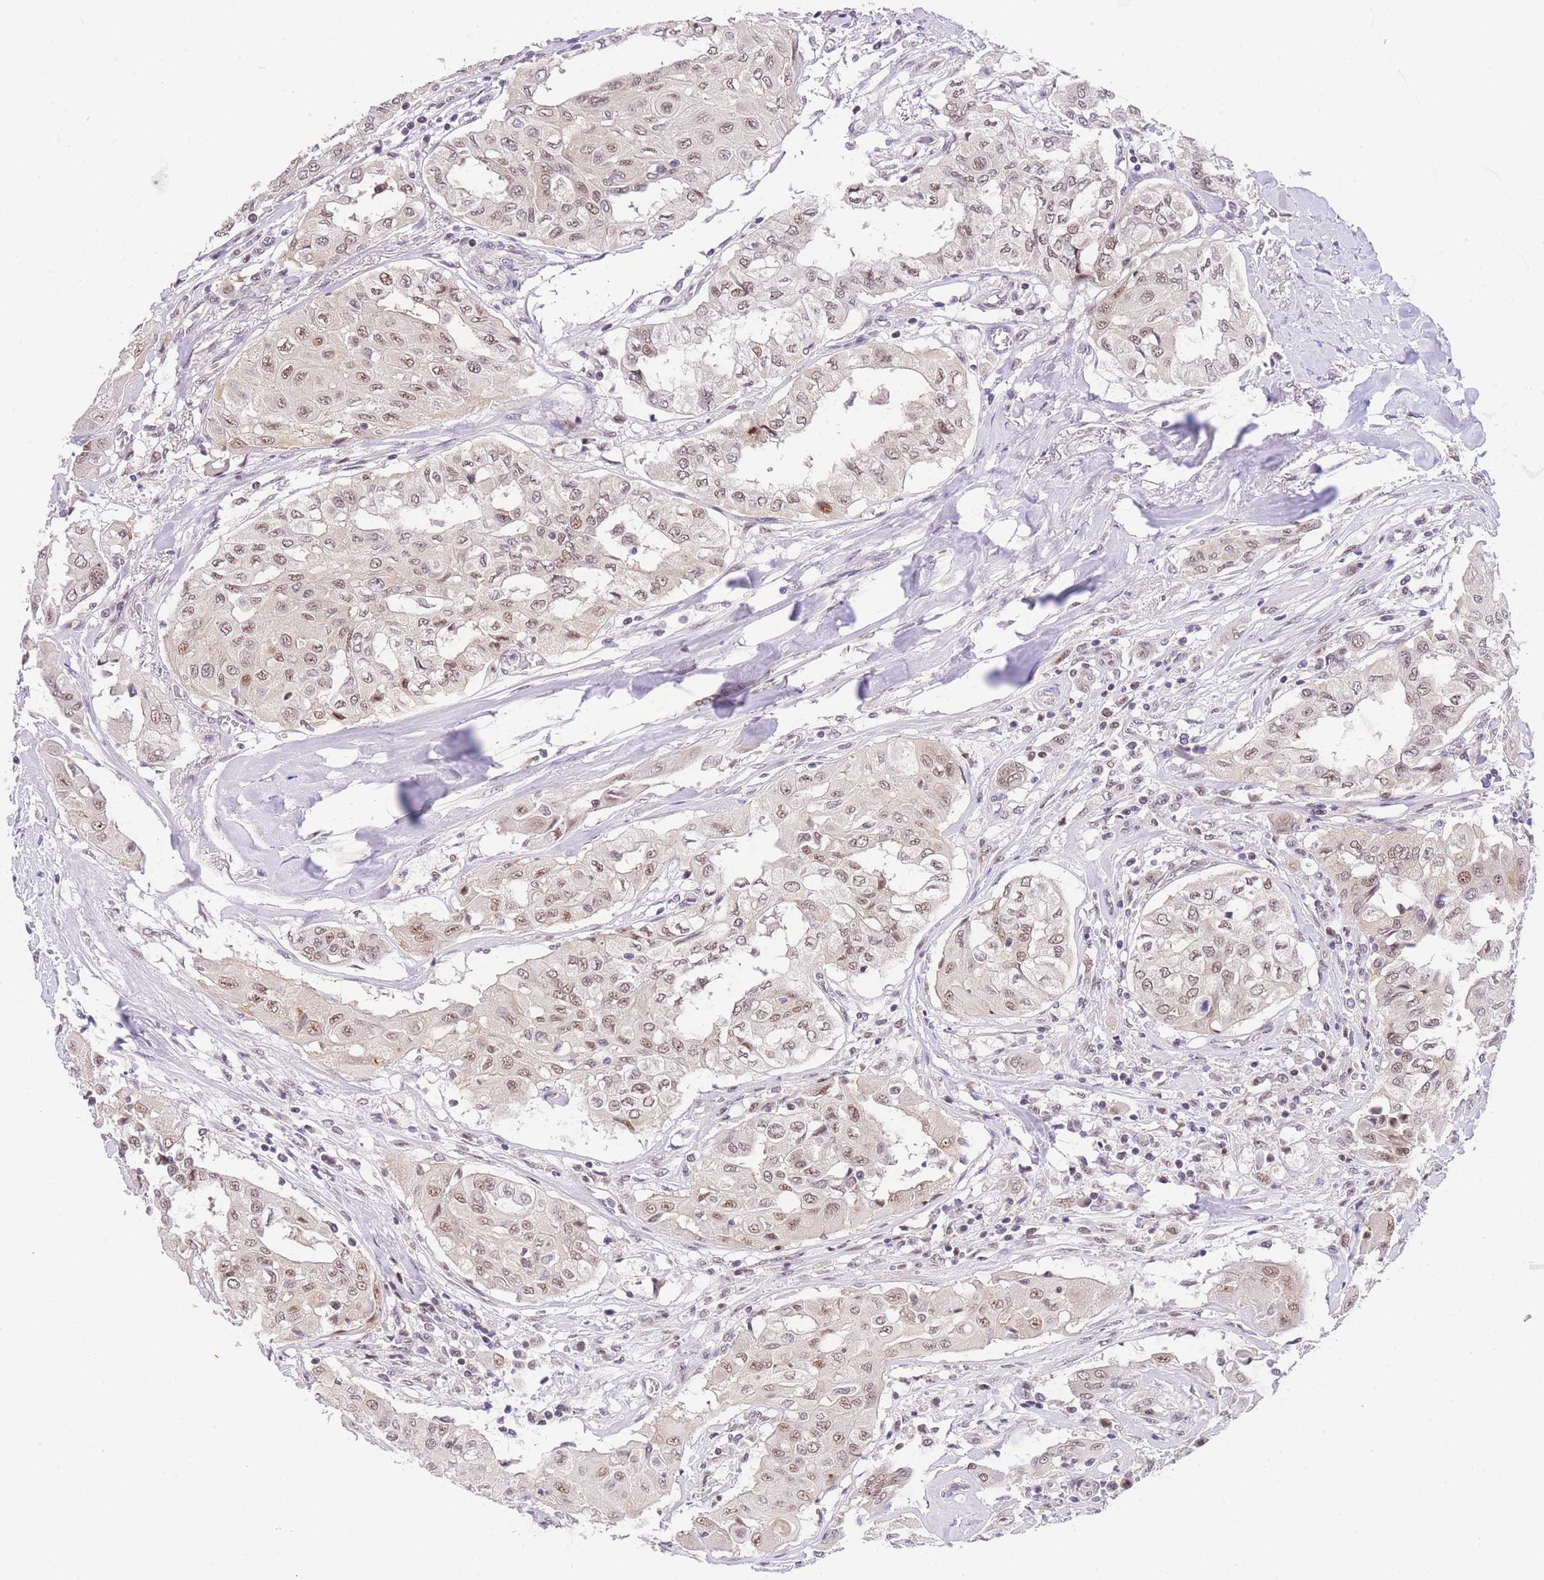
{"staining": {"intensity": "weak", "quantity": ">75%", "location": "nuclear"}, "tissue": "thyroid cancer", "cell_type": "Tumor cells", "image_type": "cancer", "snomed": [{"axis": "morphology", "description": "Papillary adenocarcinoma, NOS"}, {"axis": "topography", "description": "Thyroid gland"}], "caption": "Immunohistochemical staining of thyroid papillary adenocarcinoma exhibits low levels of weak nuclear expression in about >75% of tumor cells.", "gene": "SLC35F2", "patient": {"sex": "female", "age": 59}}